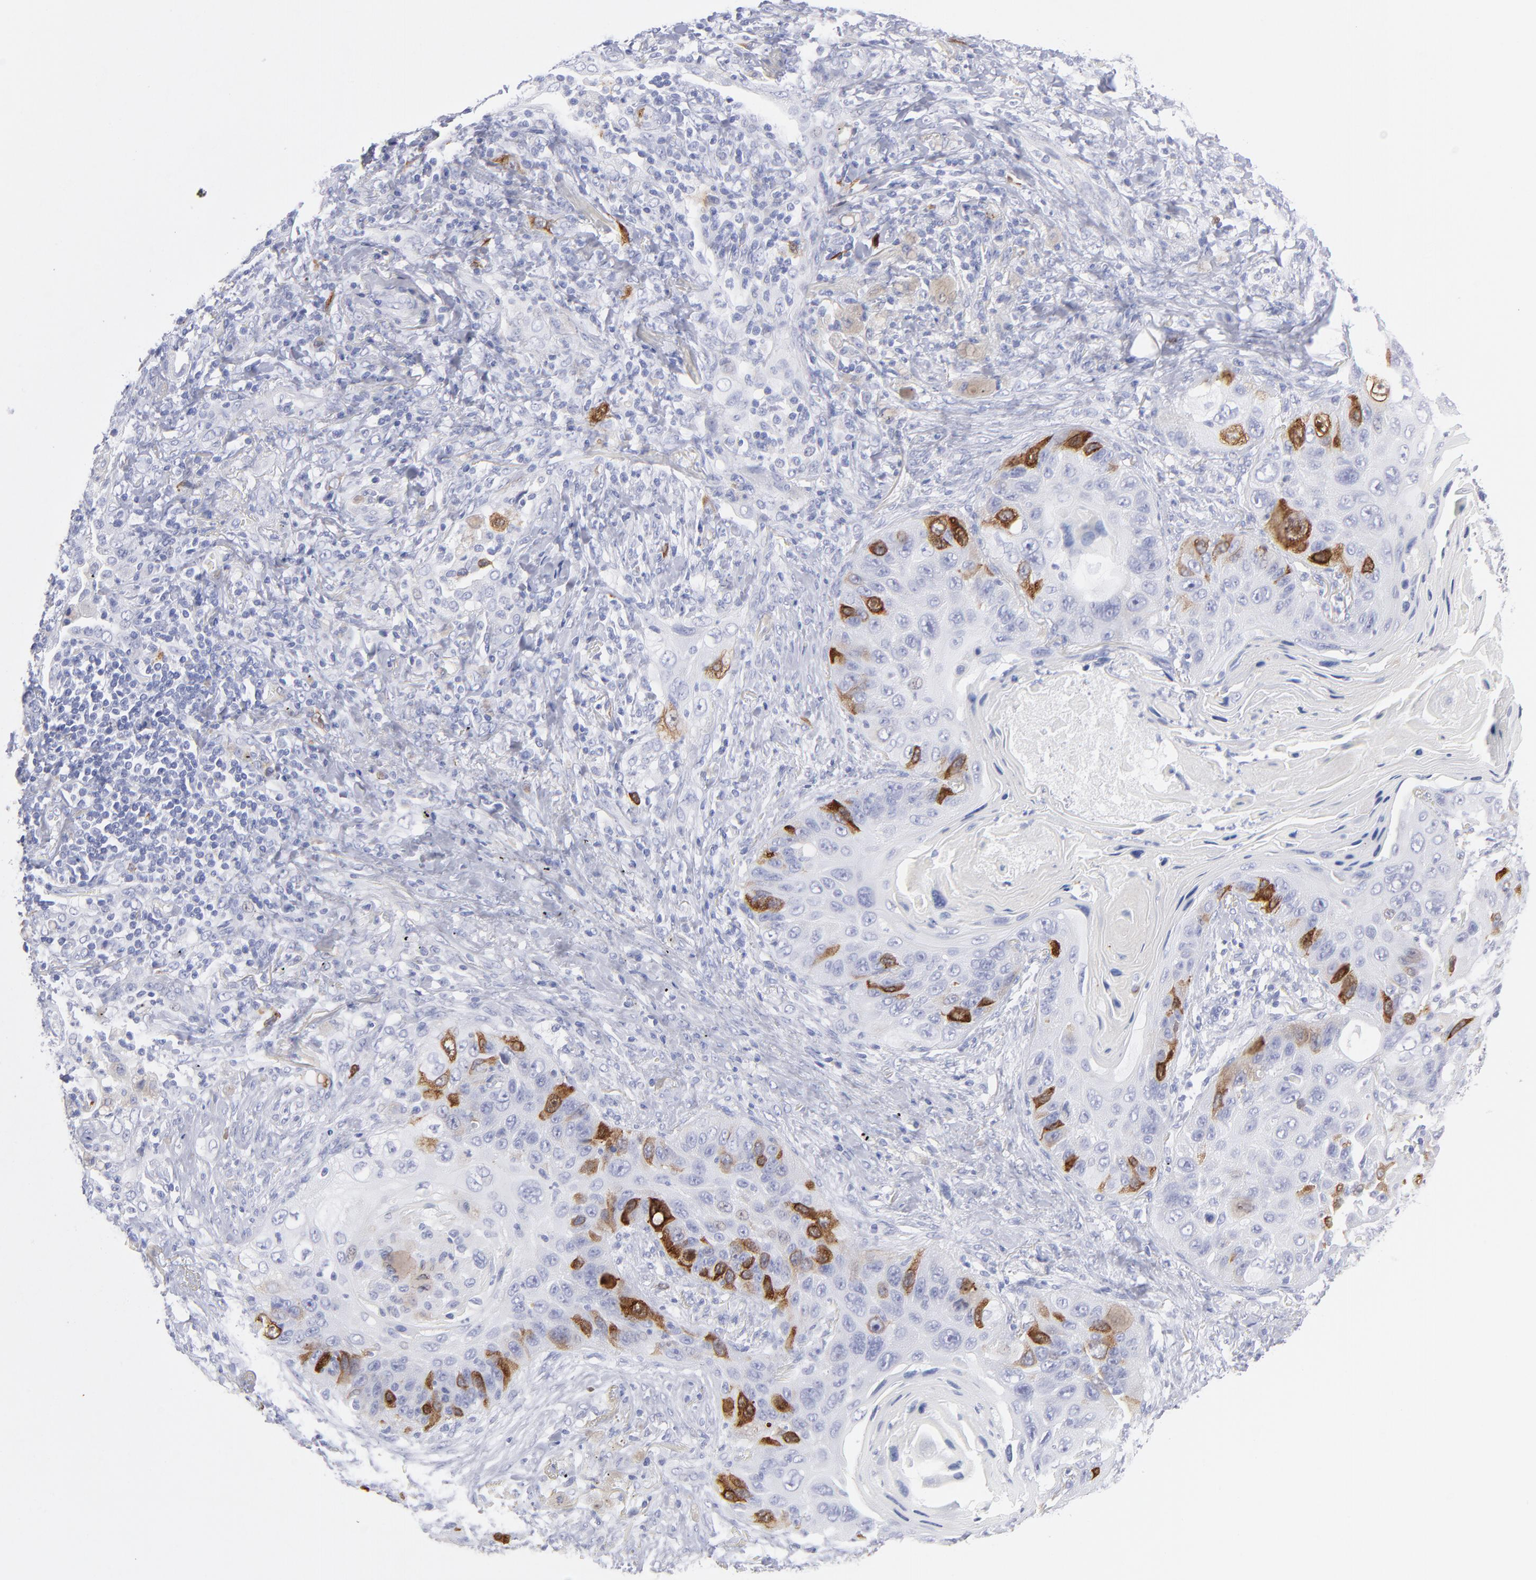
{"staining": {"intensity": "strong", "quantity": "<25%", "location": "cytoplasmic/membranous"}, "tissue": "lung cancer", "cell_type": "Tumor cells", "image_type": "cancer", "snomed": [{"axis": "morphology", "description": "Squamous cell carcinoma, NOS"}, {"axis": "topography", "description": "Lung"}], "caption": "A micrograph showing strong cytoplasmic/membranous staining in approximately <25% of tumor cells in lung cancer (squamous cell carcinoma), as visualized by brown immunohistochemical staining.", "gene": "CCNB1", "patient": {"sex": "female", "age": 67}}